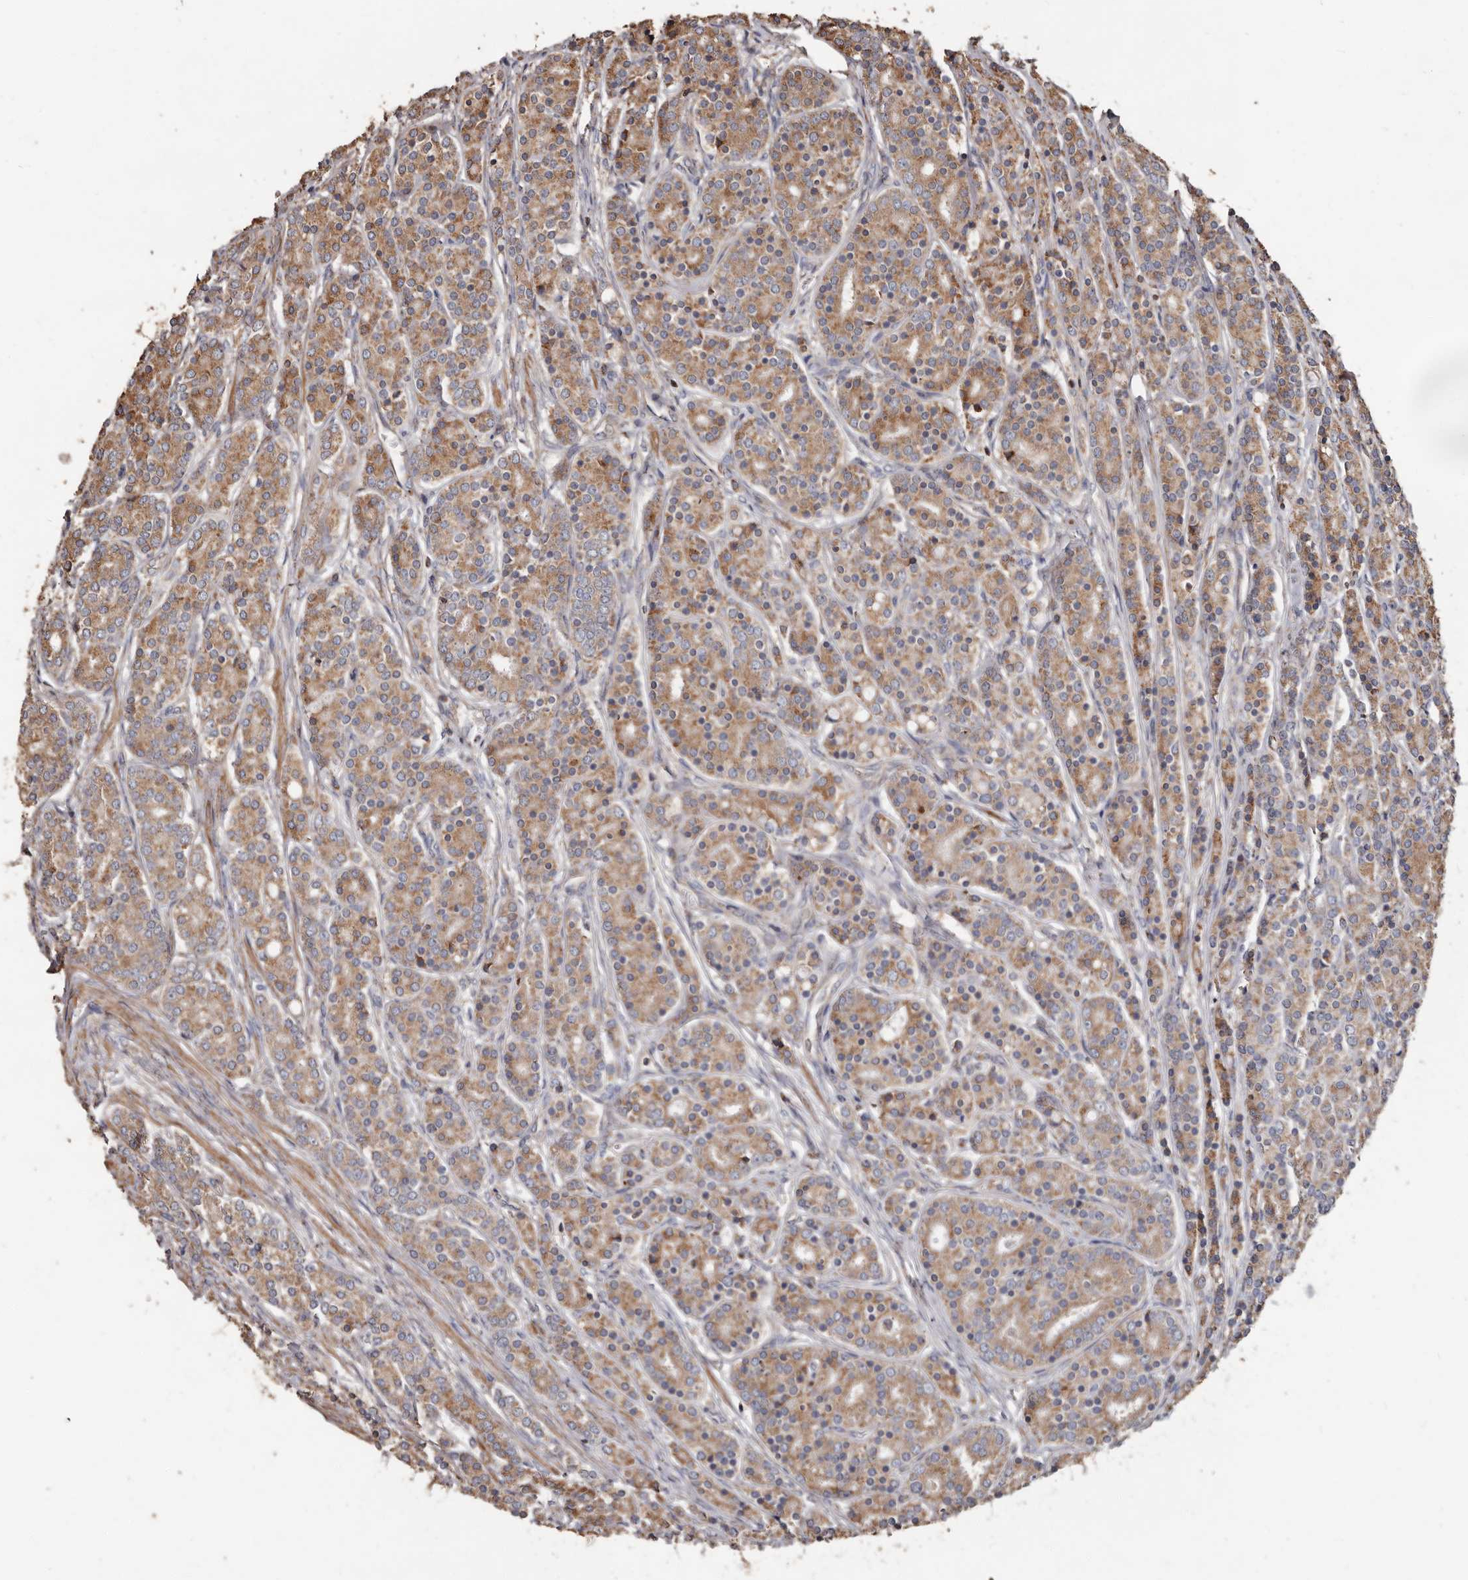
{"staining": {"intensity": "moderate", "quantity": ">75%", "location": "cytoplasmic/membranous"}, "tissue": "prostate cancer", "cell_type": "Tumor cells", "image_type": "cancer", "snomed": [{"axis": "morphology", "description": "Adenocarcinoma, High grade"}, {"axis": "topography", "description": "Prostate"}], "caption": "A brown stain labels moderate cytoplasmic/membranous positivity of a protein in human prostate cancer tumor cells.", "gene": "OSGIN2", "patient": {"sex": "male", "age": 62}}